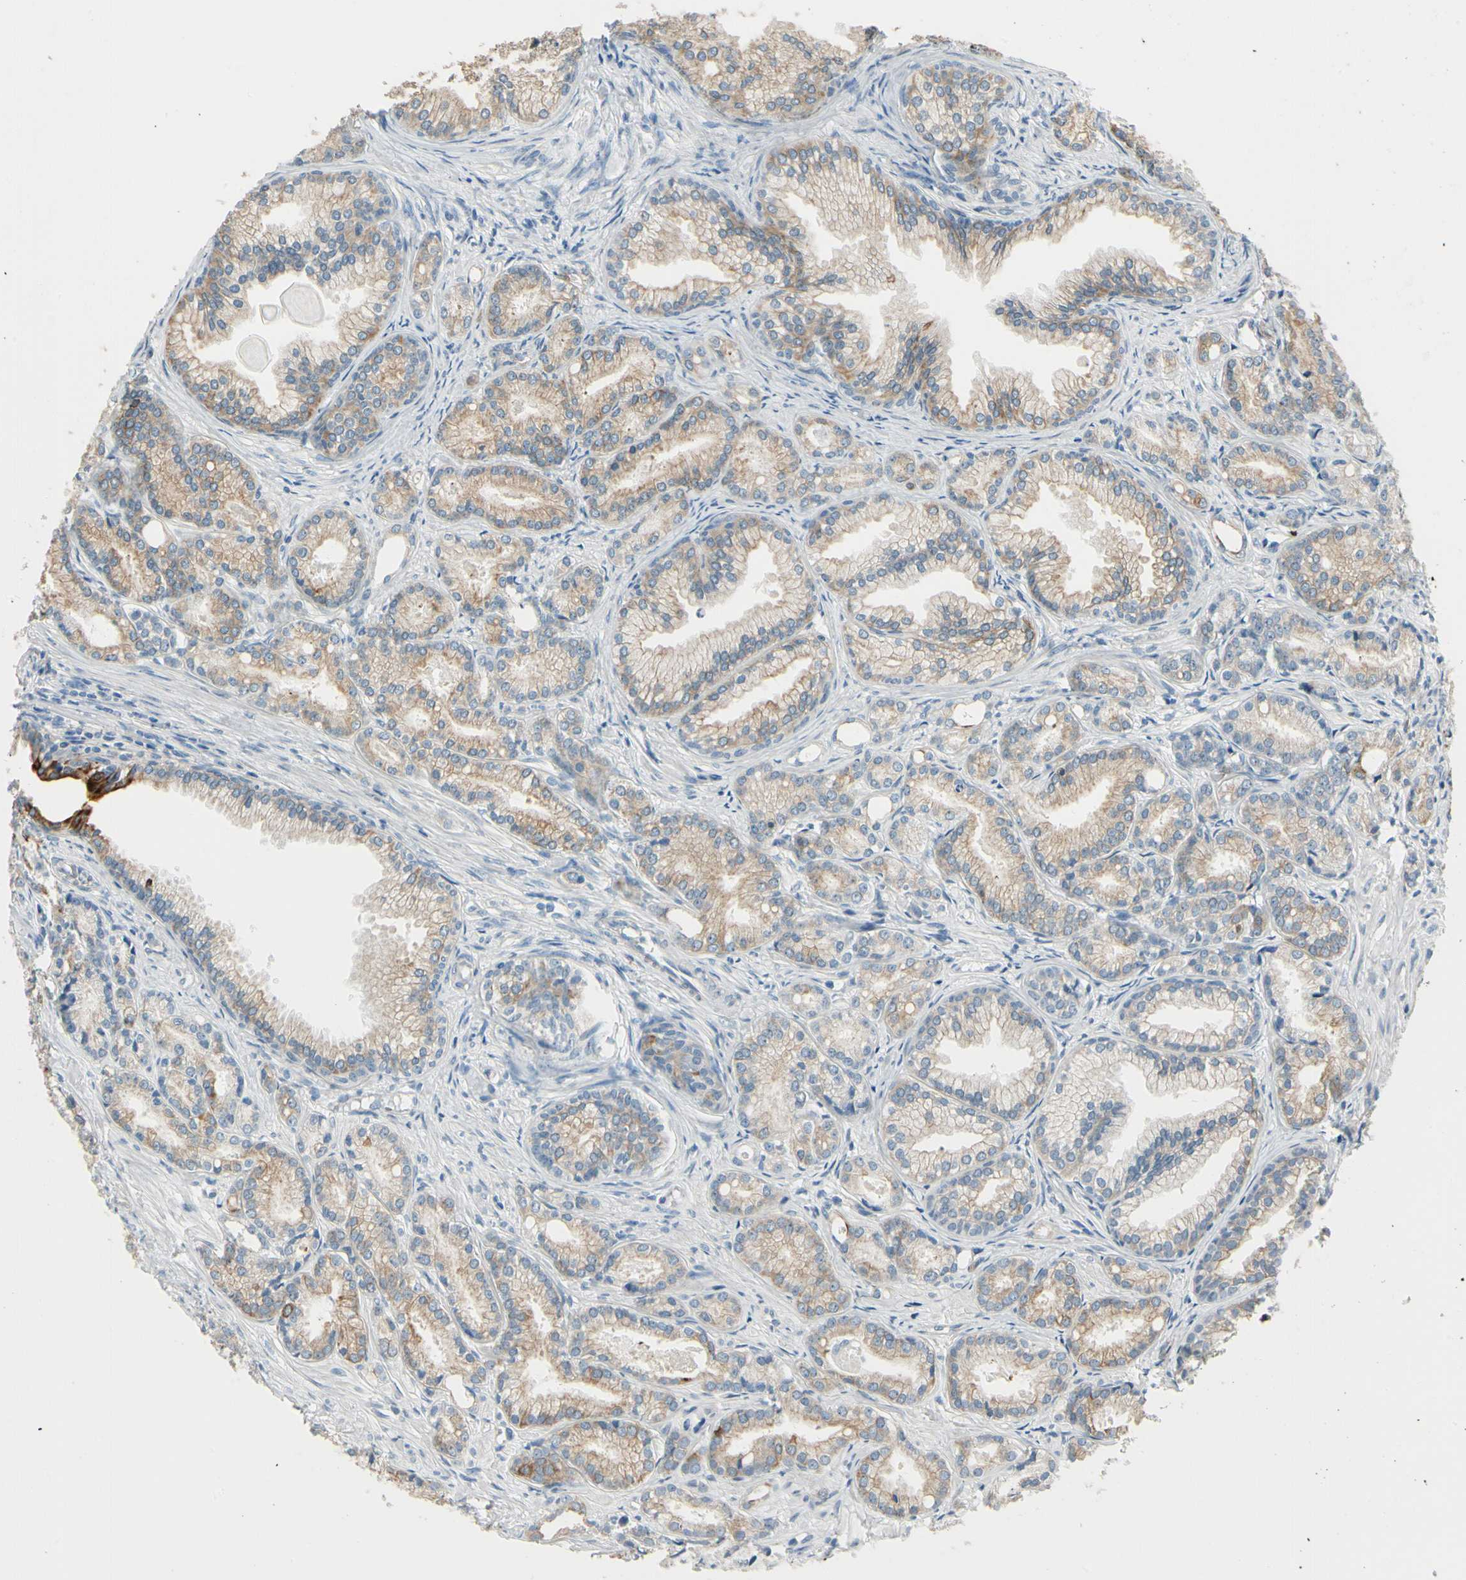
{"staining": {"intensity": "moderate", "quantity": ">75%", "location": "cytoplasmic/membranous"}, "tissue": "prostate cancer", "cell_type": "Tumor cells", "image_type": "cancer", "snomed": [{"axis": "morphology", "description": "Adenocarcinoma, Low grade"}, {"axis": "topography", "description": "Prostate"}], "caption": "Low-grade adenocarcinoma (prostate) stained with a brown dye shows moderate cytoplasmic/membranous positive positivity in approximately >75% of tumor cells.", "gene": "DUSP12", "patient": {"sex": "male", "age": 72}}